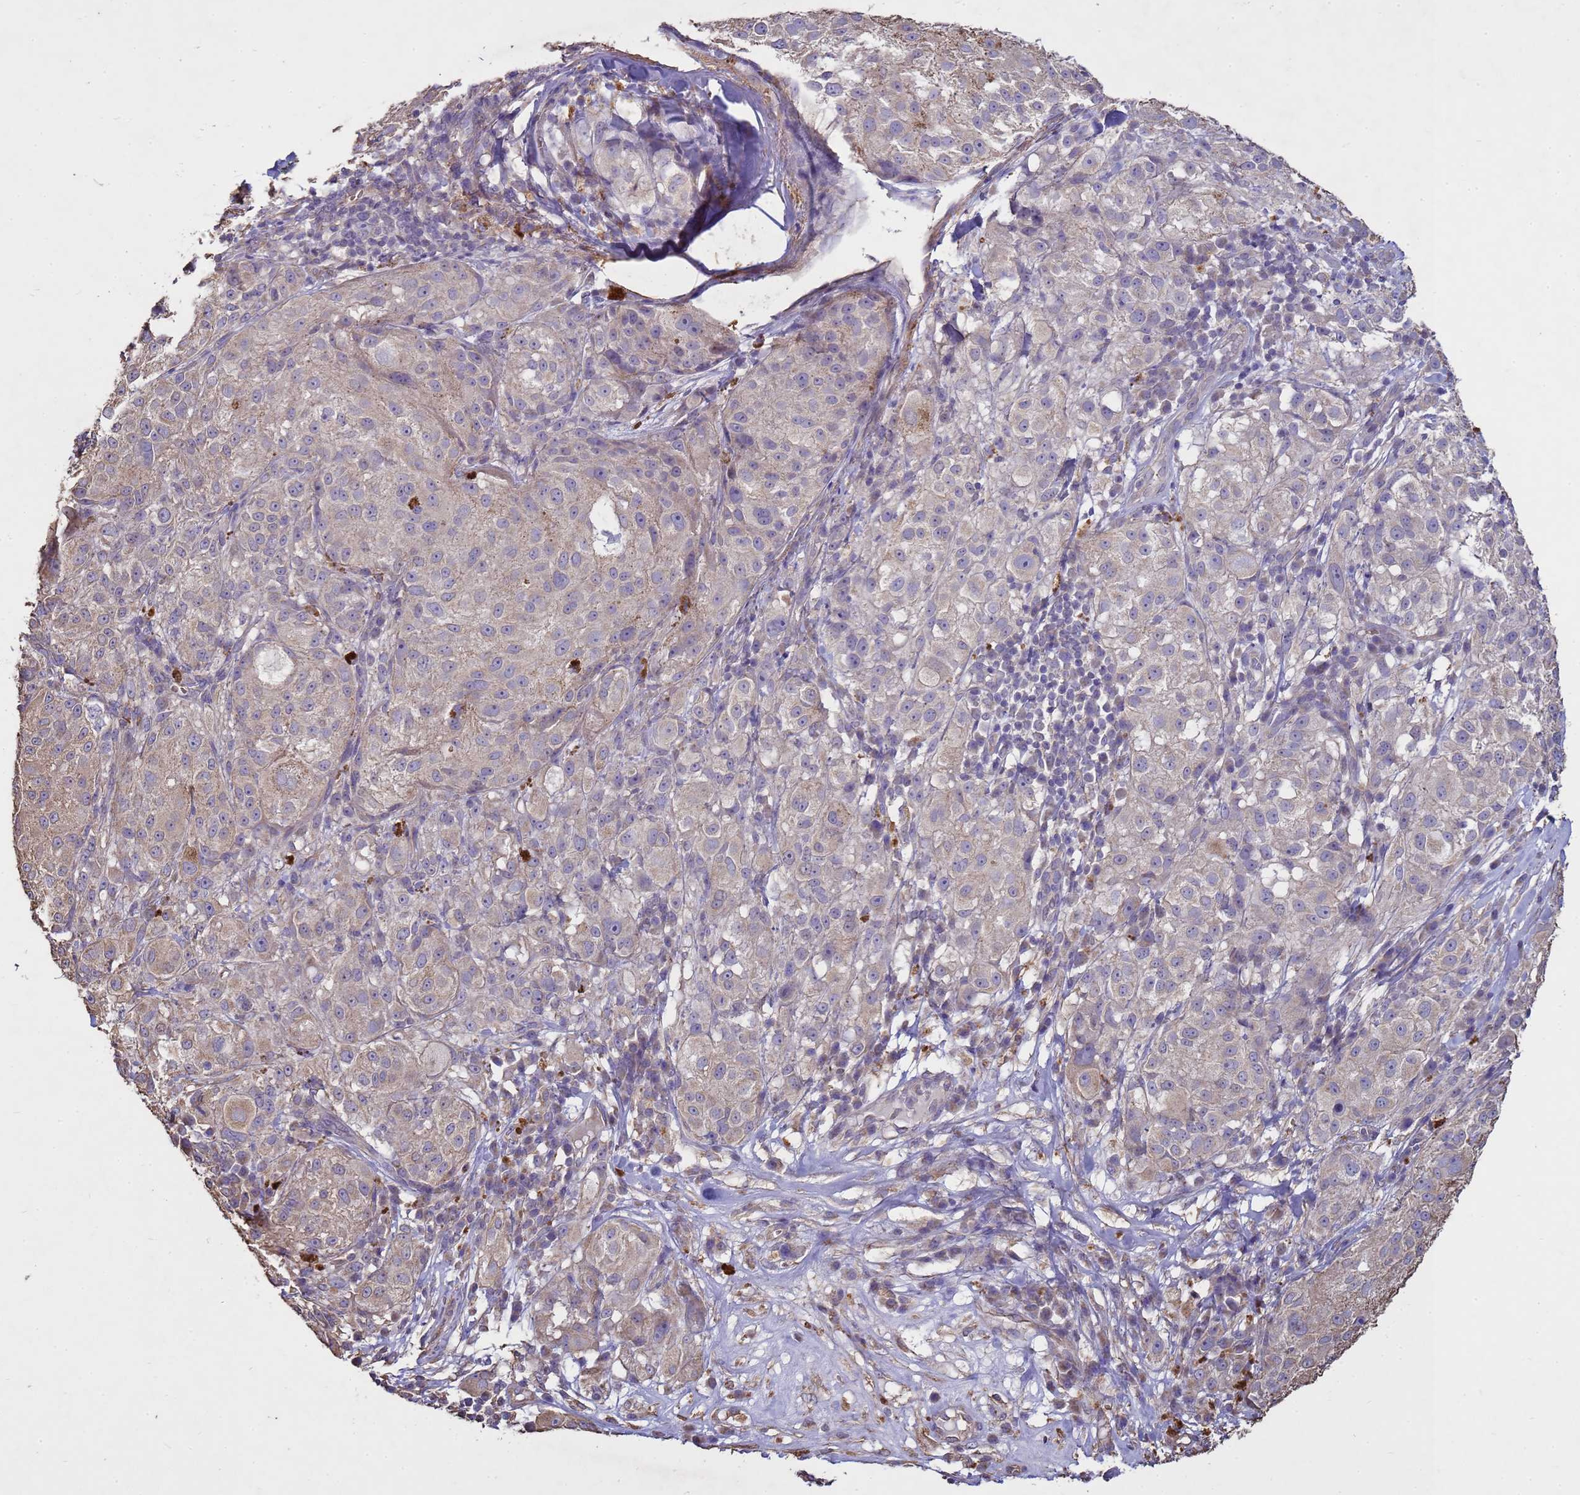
{"staining": {"intensity": "negative", "quantity": "none", "location": "none"}, "tissue": "melanoma", "cell_type": "Tumor cells", "image_type": "cancer", "snomed": [{"axis": "morphology", "description": "Necrosis, NOS"}, {"axis": "morphology", "description": "Malignant melanoma, NOS"}, {"axis": "topography", "description": "Skin"}], "caption": "Melanoma was stained to show a protein in brown. There is no significant expression in tumor cells.", "gene": "SGIP1", "patient": {"sex": "female", "age": 87}}